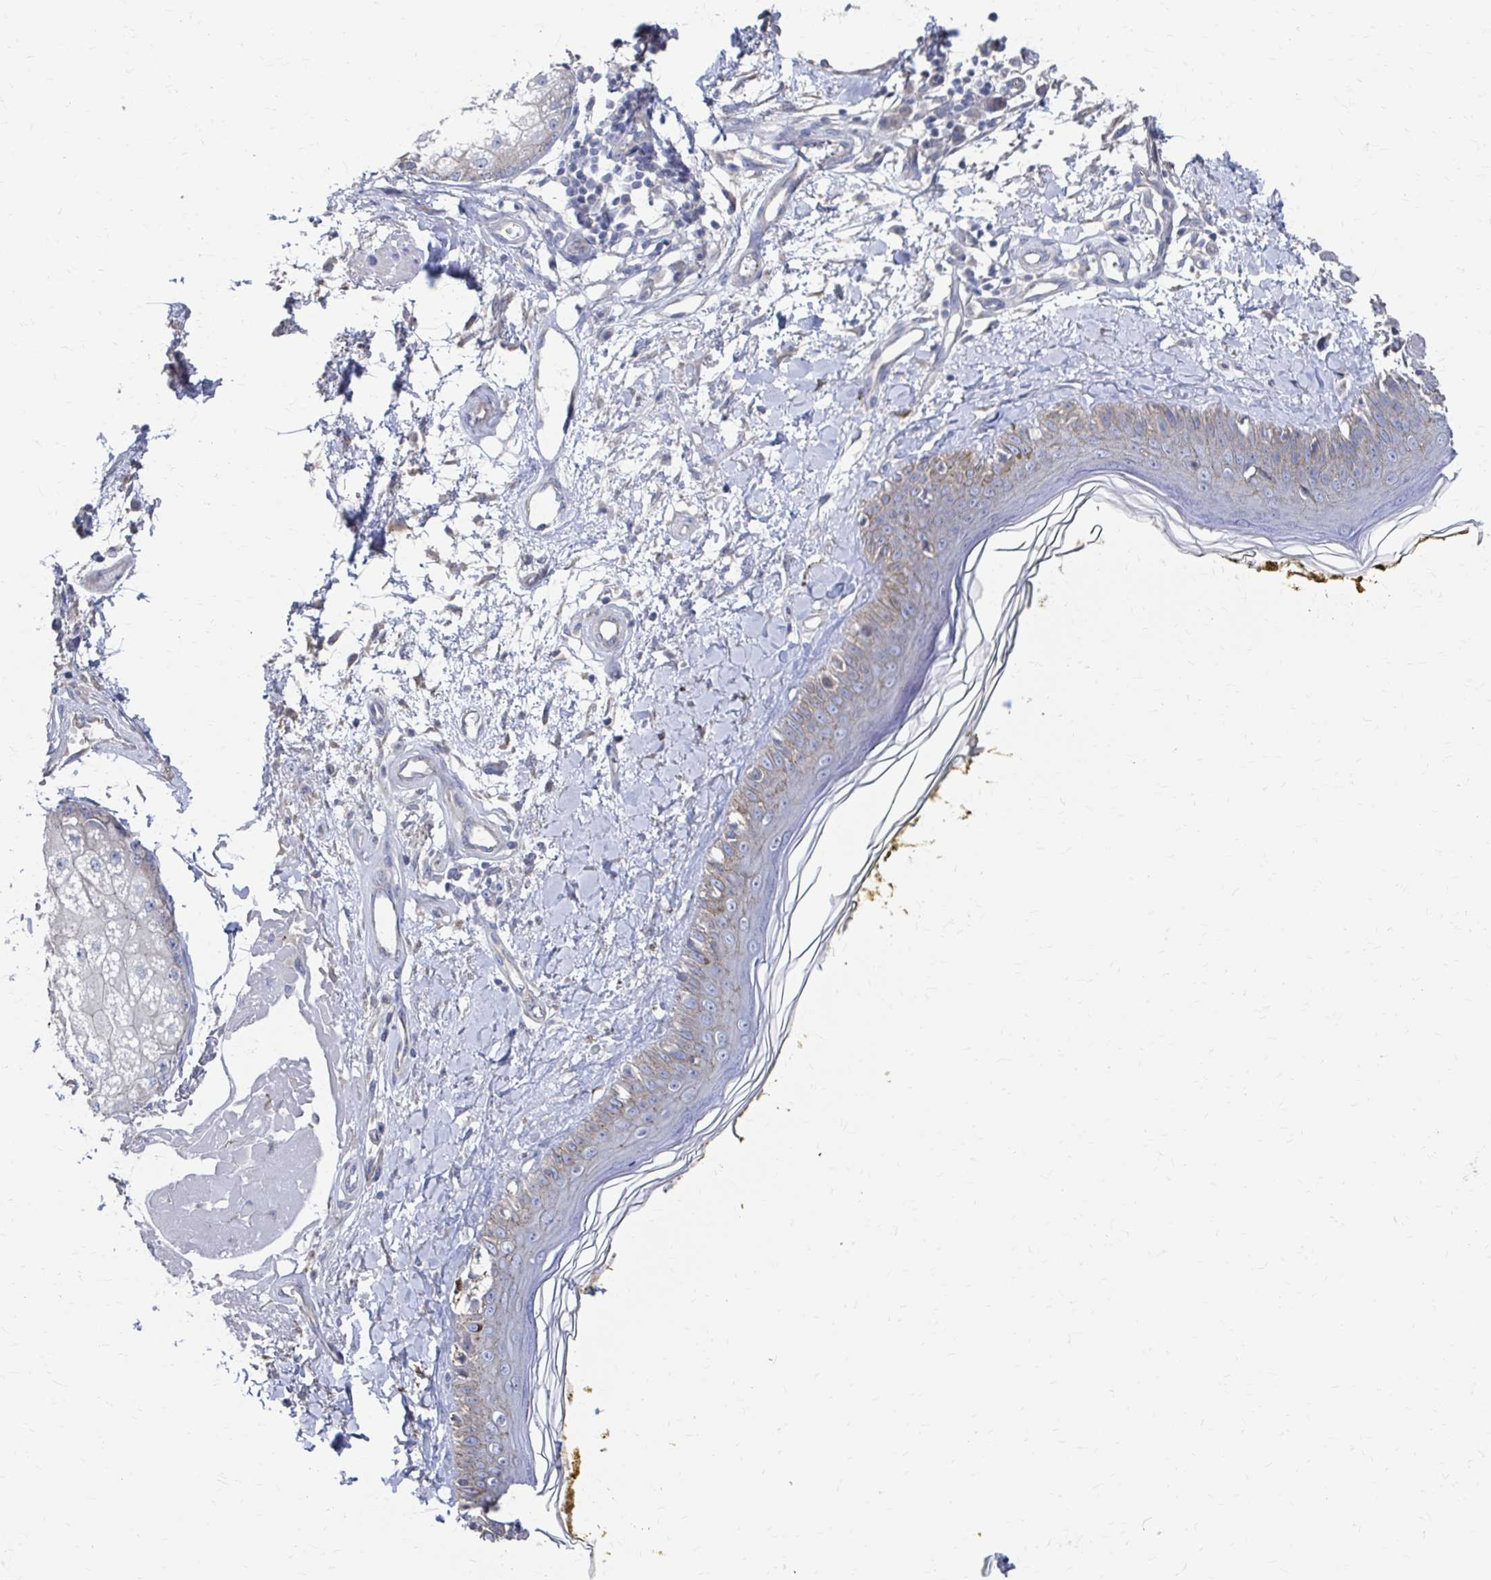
{"staining": {"intensity": "negative", "quantity": "none", "location": "none"}, "tissue": "skin", "cell_type": "Fibroblasts", "image_type": "normal", "snomed": [{"axis": "morphology", "description": "Normal tissue, NOS"}, {"axis": "topography", "description": "Skin"}], "caption": "High magnification brightfield microscopy of normal skin stained with DAB (brown) and counterstained with hematoxylin (blue): fibroblasts show no significant positivity.", "gene": "PLEKHG7", "patient": {"sex": "male", "age": 76}}